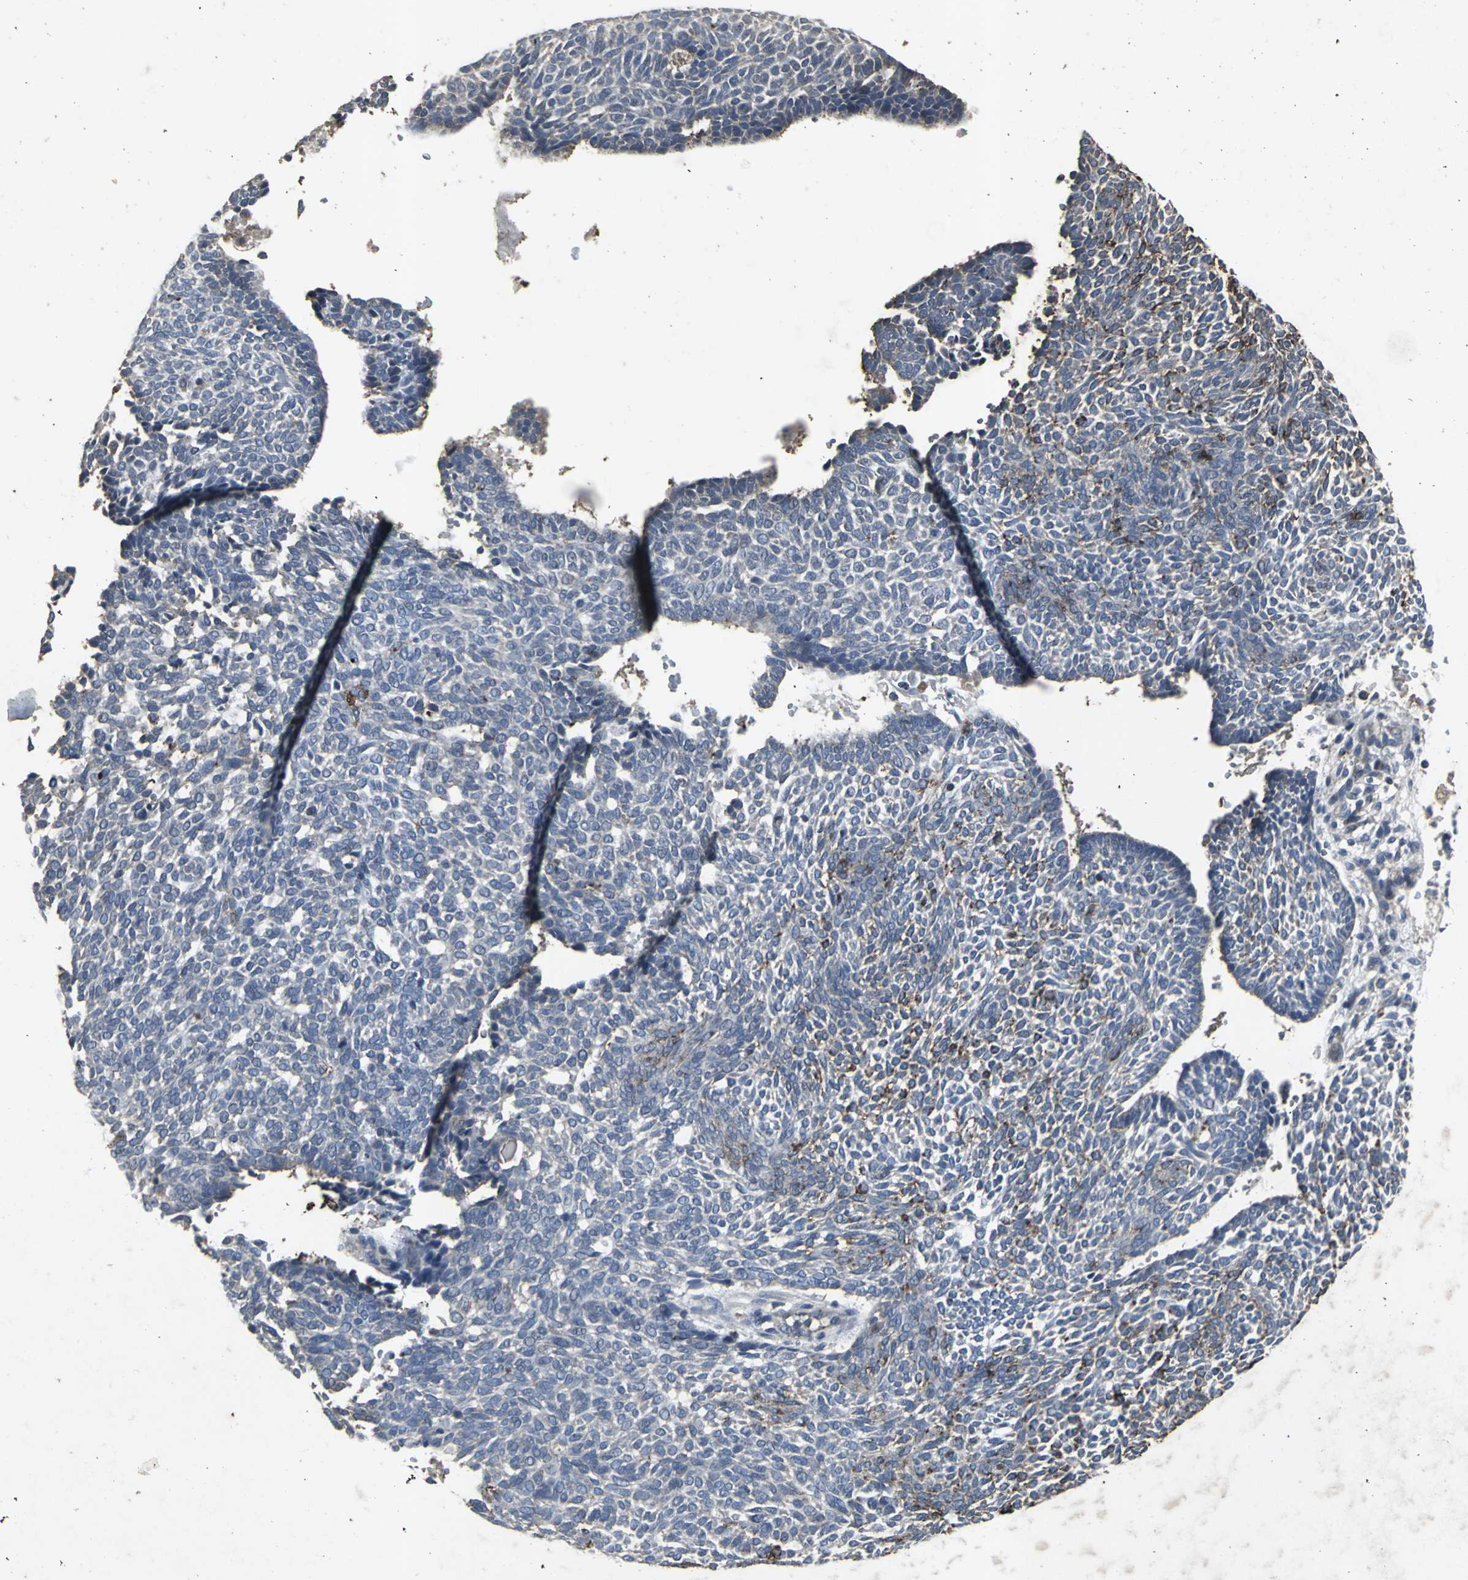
{"staining": {"intensity": "strong", "quantity": "<25%", "location": "cytoplasmic/membranous"}, "tissue": "skin cancer", "cell_type": "Tumor cells", "image_type": "cancer", "snomed": [{"axis": "morphology", "description": "Normal tissue, NOS"}, {"axis": "morphology", "description": "Basal cell carcinoma"}, {"axis": "topography", "description": "Skin"}], "caption": "Immunohistochemical staining of human basal cell carcinoma (skin) displays medium levels of strong cytoplasmic/membranous protein positivity in about <25% of tumor cells.", "gene": "CCR9", "patient": {"sex": "male", "age": 87}}